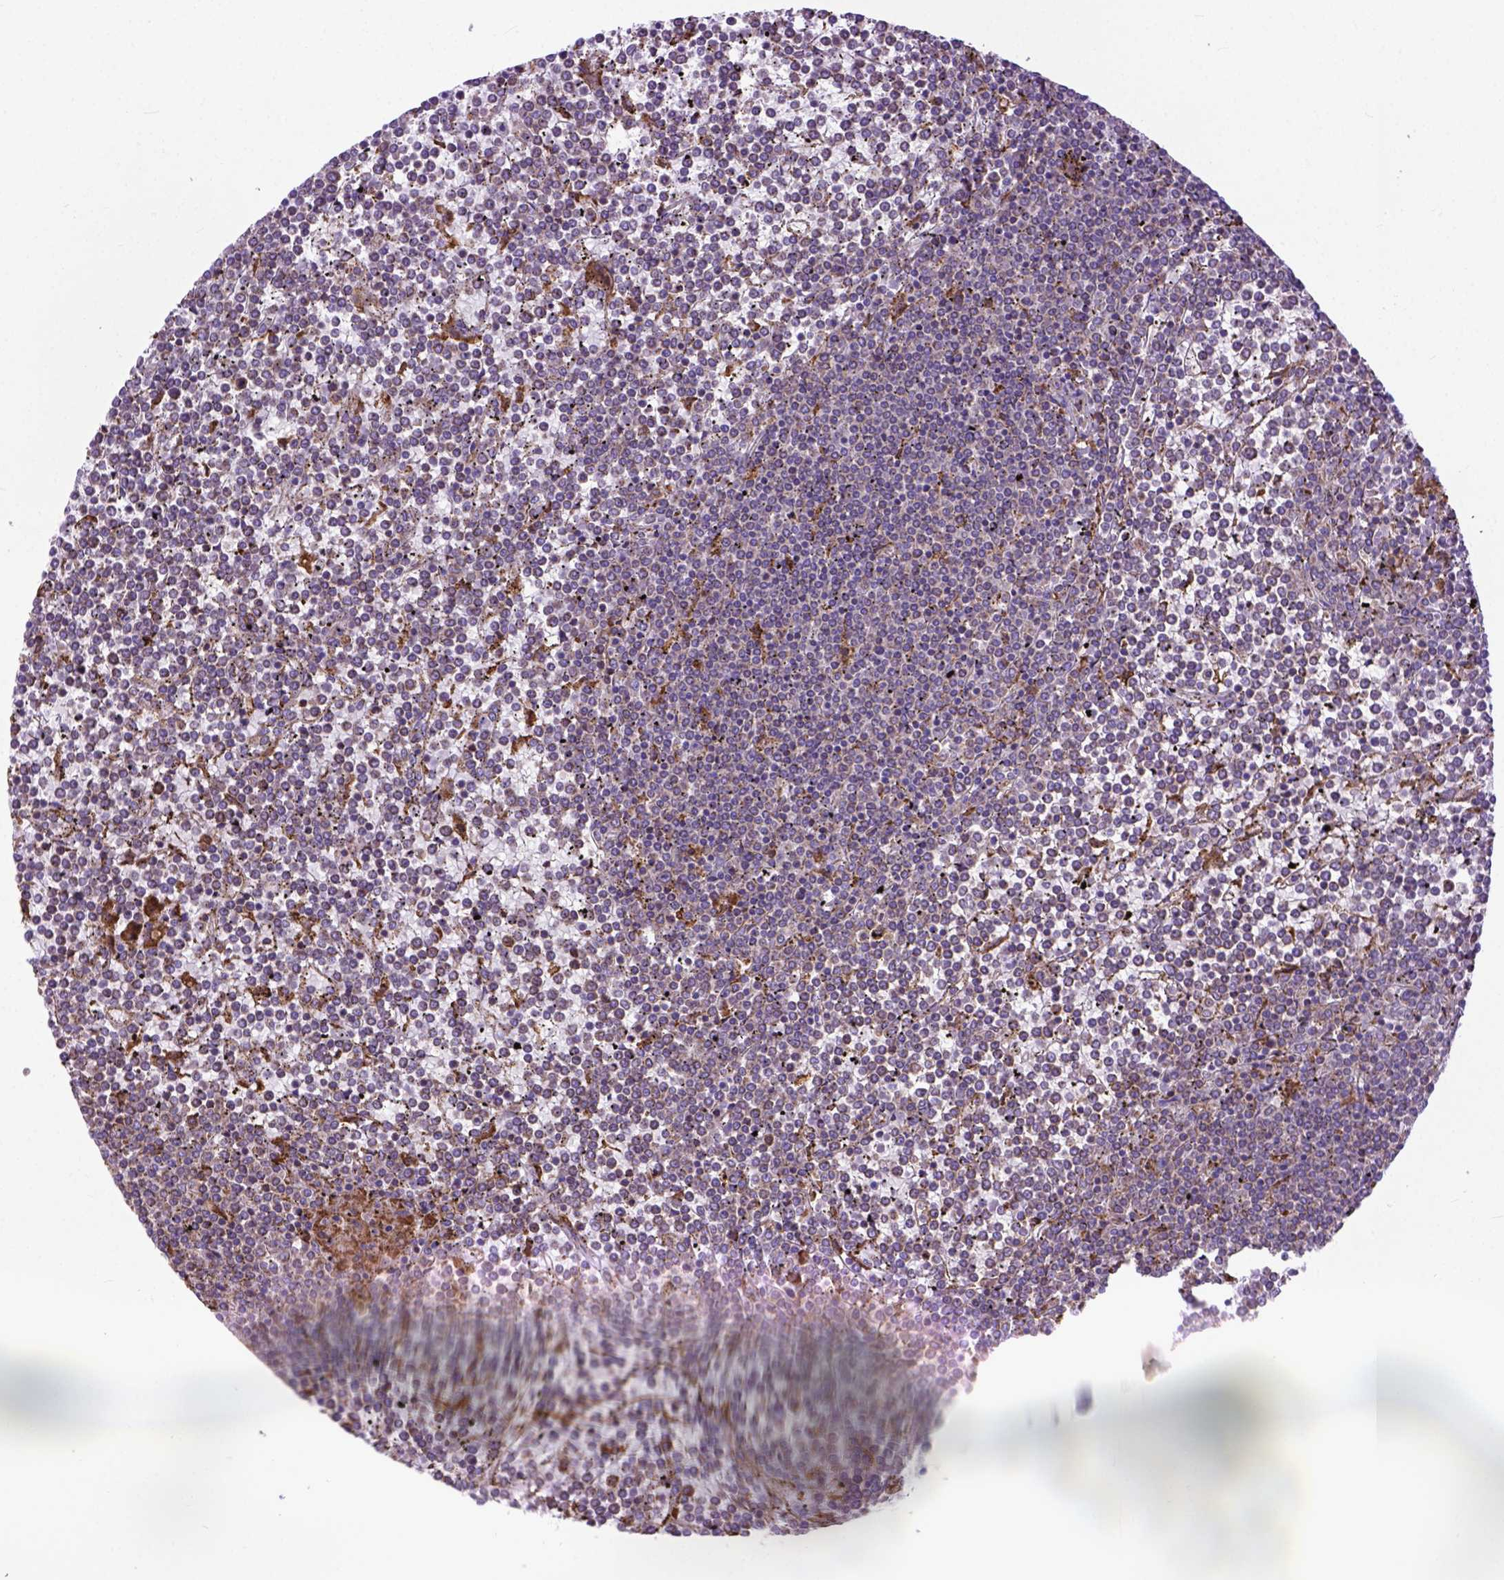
{"staining": {"intensity": "negative", "quantity": "none", "location": "none"}, "tissue": "lymphoma", "cell_type": "Tumor cells", "image_type": "cancer", "snomed": [{"axis": "morphology", "description": "Malignant lymphoma, non-Hodgkin's type, Low grade"}, {"axis": "topography", "description": "Spleen"}], "caption": "This is a histopathology image of IHC staining of low-grade malignant lymphoma, non-Hodgkin's type, which shows no staining in tumor cells.", "gene": "PLK4", "patient": {"sex": "female", "age": 19}}